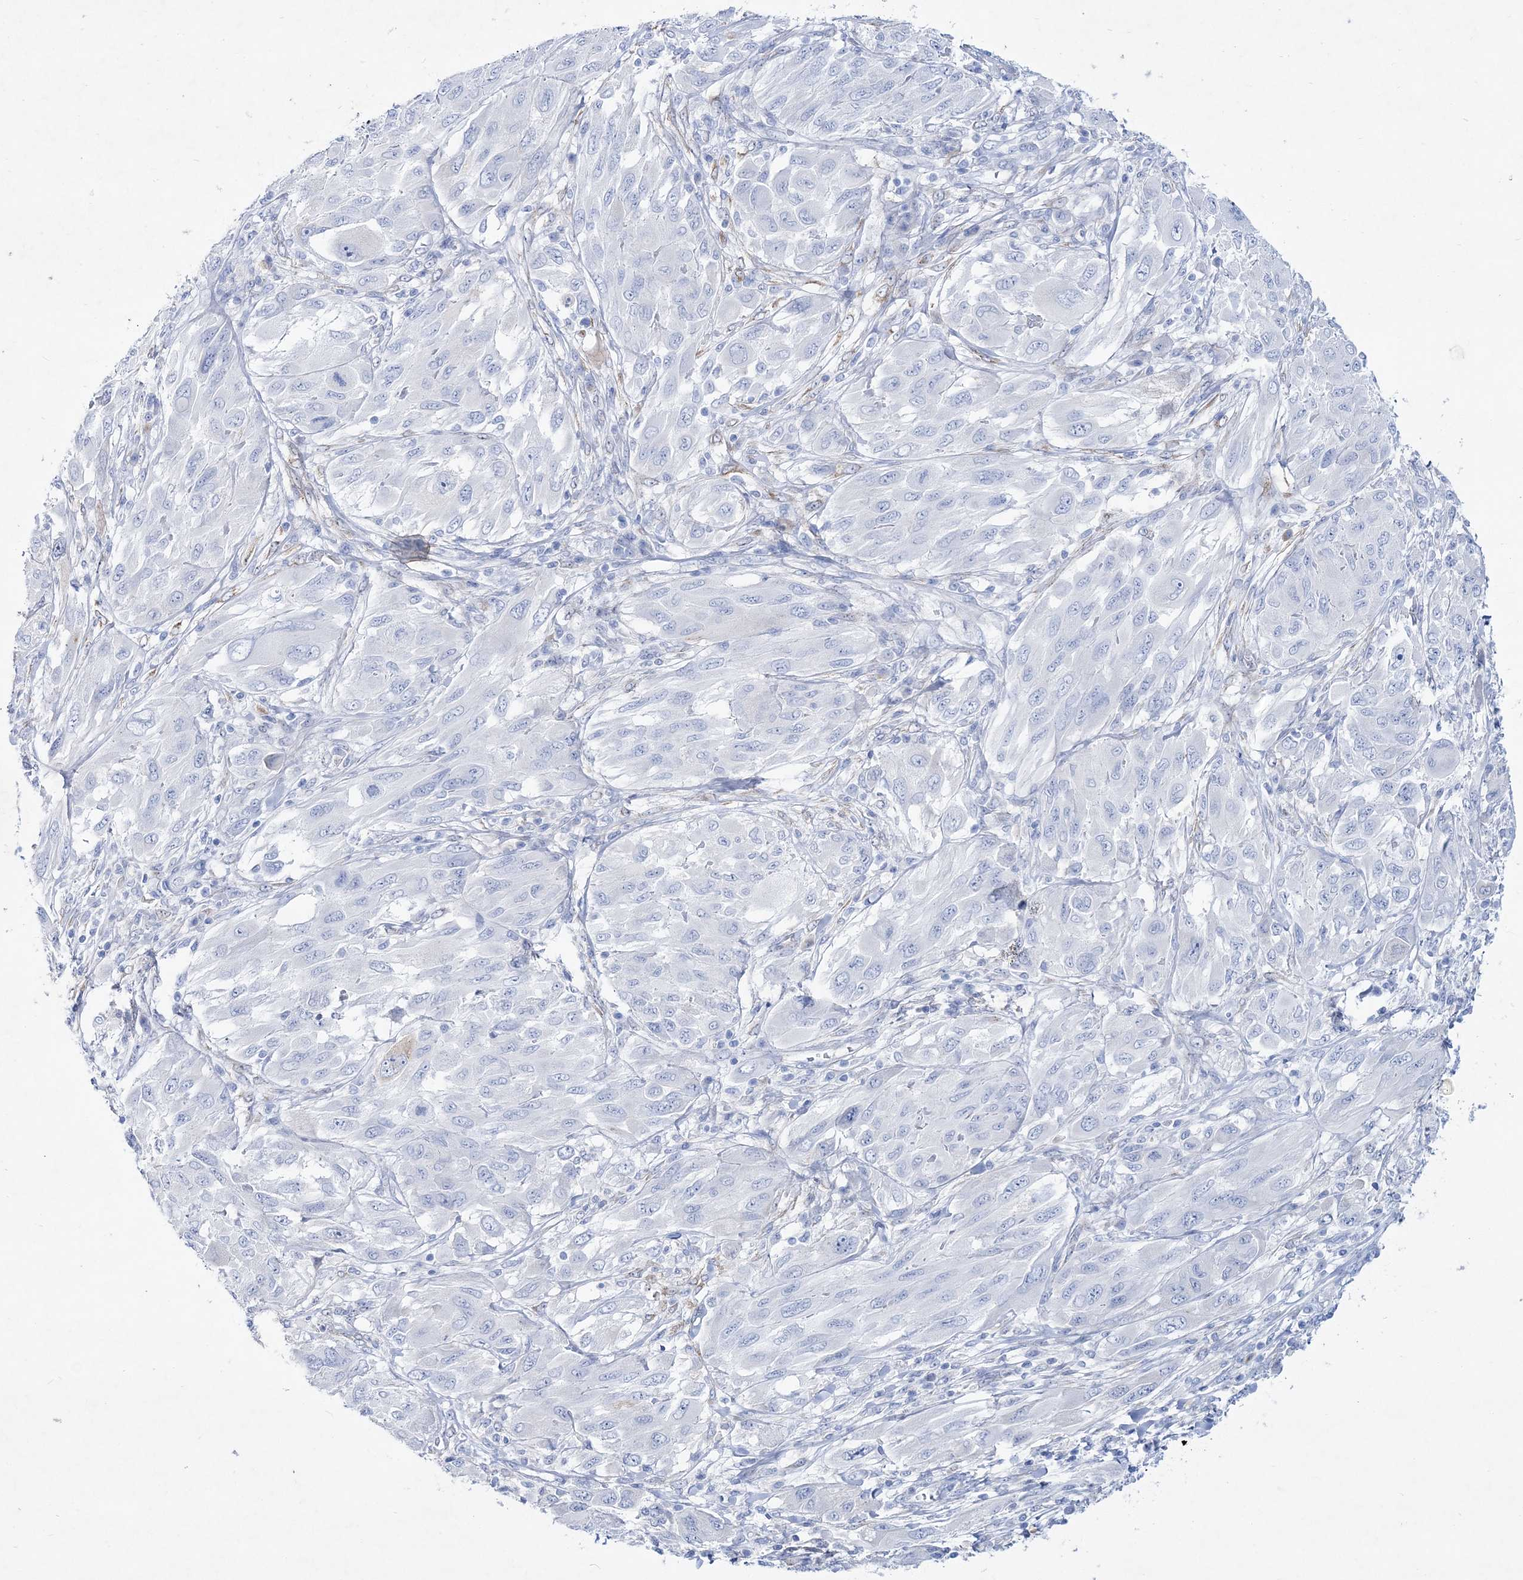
{"staining": {"intensity": "negative", "quantity": "none", "location": "none"}, "tissue": "melanoma", "cell_type": "Tumor cells", "image_type": "cancer", "snomed": [{"axis": "morphology", "description": "Malignant melanoma, NOS"}, {"axis": "topography", "description": "Skin"}], "caption": "Melanoma was stained to show a protein in brown. There is no significant positivity in tumor cells. (DAB immunohistochemistry visualized using brightfield microscopy, high magnification).", "gene": "SPINK7", "patient": {"sex": "female", "age": 91}}